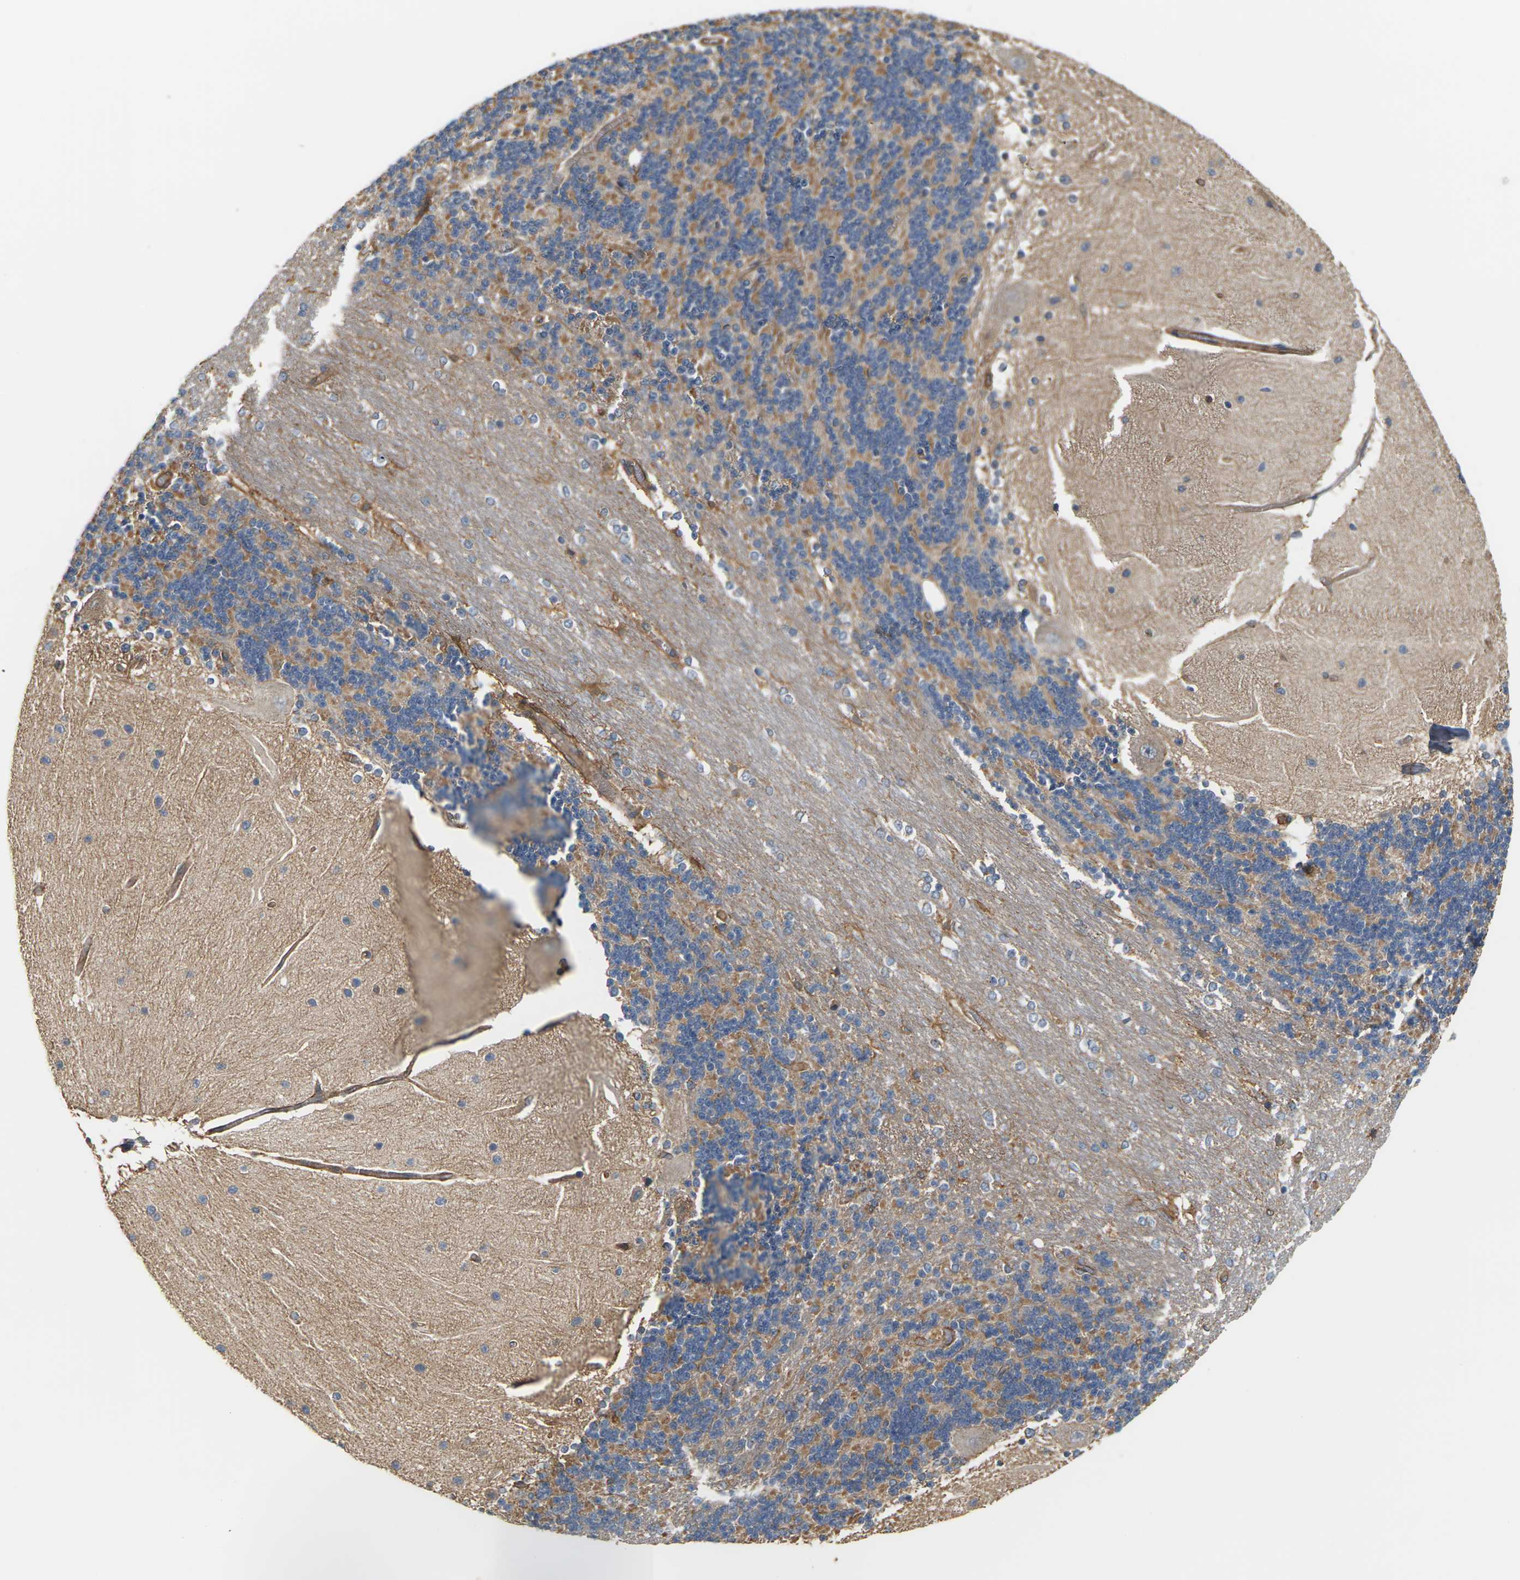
{"staining": {"intensity": "moderate", "quantity": "25%-75%", "location": "cytoplasmic/membranous"}, "tissue": "cerebellum", "cell_type": "Cells in granular layer", "image_type": "normal", "snomed": [{"axis": "morphology", "description": "Normal tissue, NOS"}, {"axis": "topography", "description": "Cerebellum"}], "caption": "Normal cerebellum displays moderate cytoplasmic/membranous staining in approximately 25%-75% of cells in granular layer.", "gene": "PCDHB4", "patient": {"sex": "female", "age": 54}}